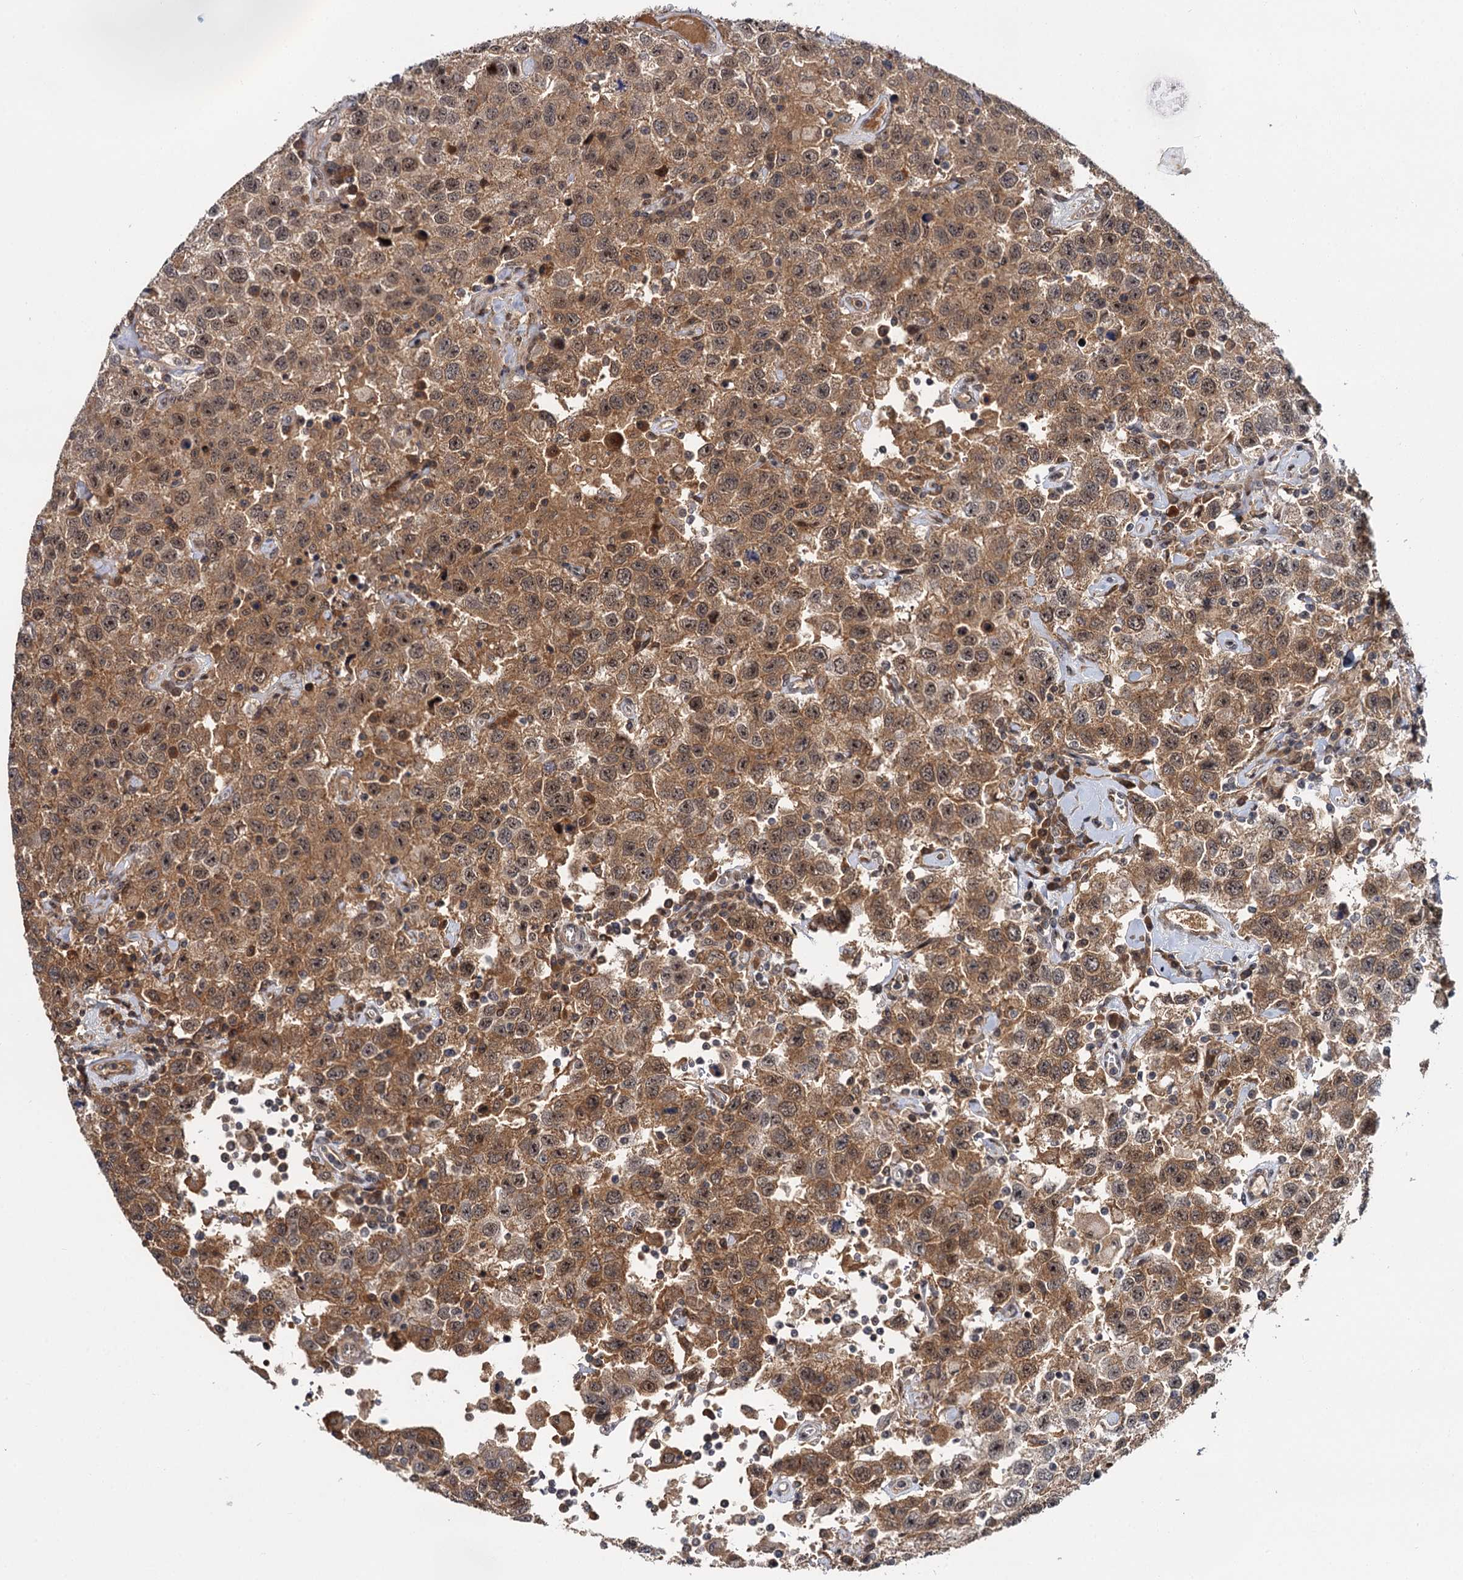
{"staining": {"intensity": "moderate", "quantity": ">75%", "location": "cytoplasmic/membranous,nuclear"}, "tissue": "testis cancer", "cell_type": "Tumor cells", "image_type": "cancer", "snomed": [{"axis": "morphology", "description": "Seminoma, NOS"}, {"axis": "topography", "description": "Testis"}], "caption": "Testis cancer (seminoma) stained with a protein marker displays moderate staining in tumor cells.", "gene": "MBD6", "patient": {"sex": "male", "age": 41}}